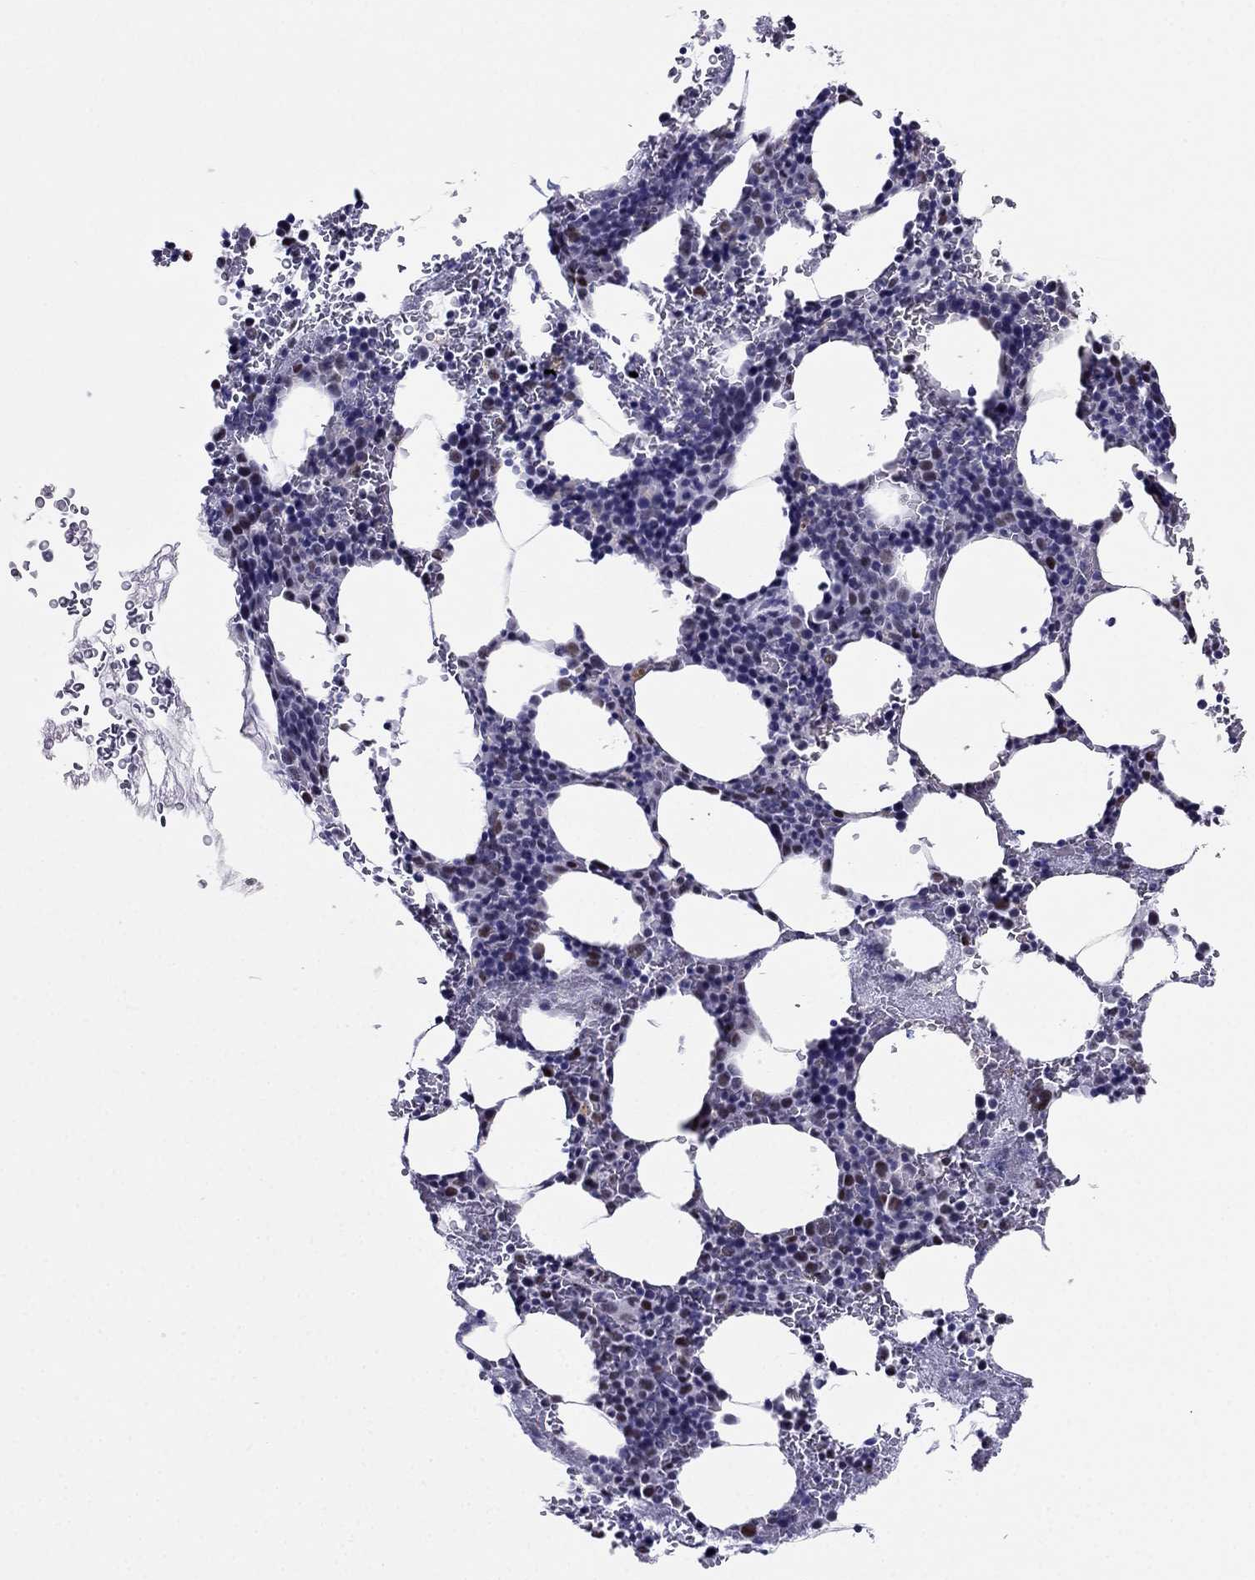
{"staining": {"intensity": "weak", "quantity": "<25%", "location": "nuclear"}, "tissue": "bone marrow", "cell_type": "Hematopoietic cells", "image_type": "normal", "snomed": [{"axis": "morphology", "description": "Normal tissue, NOS"}, {"axis": "topography", "description": "Bone marrow"}], "caption": "Immunohistochemical staining of unremarkable bone marrow reveals no significant positivity in hematopoietic cells.", "gene": "PPM1G", "patient": {"sex": "male", "age": 77}}